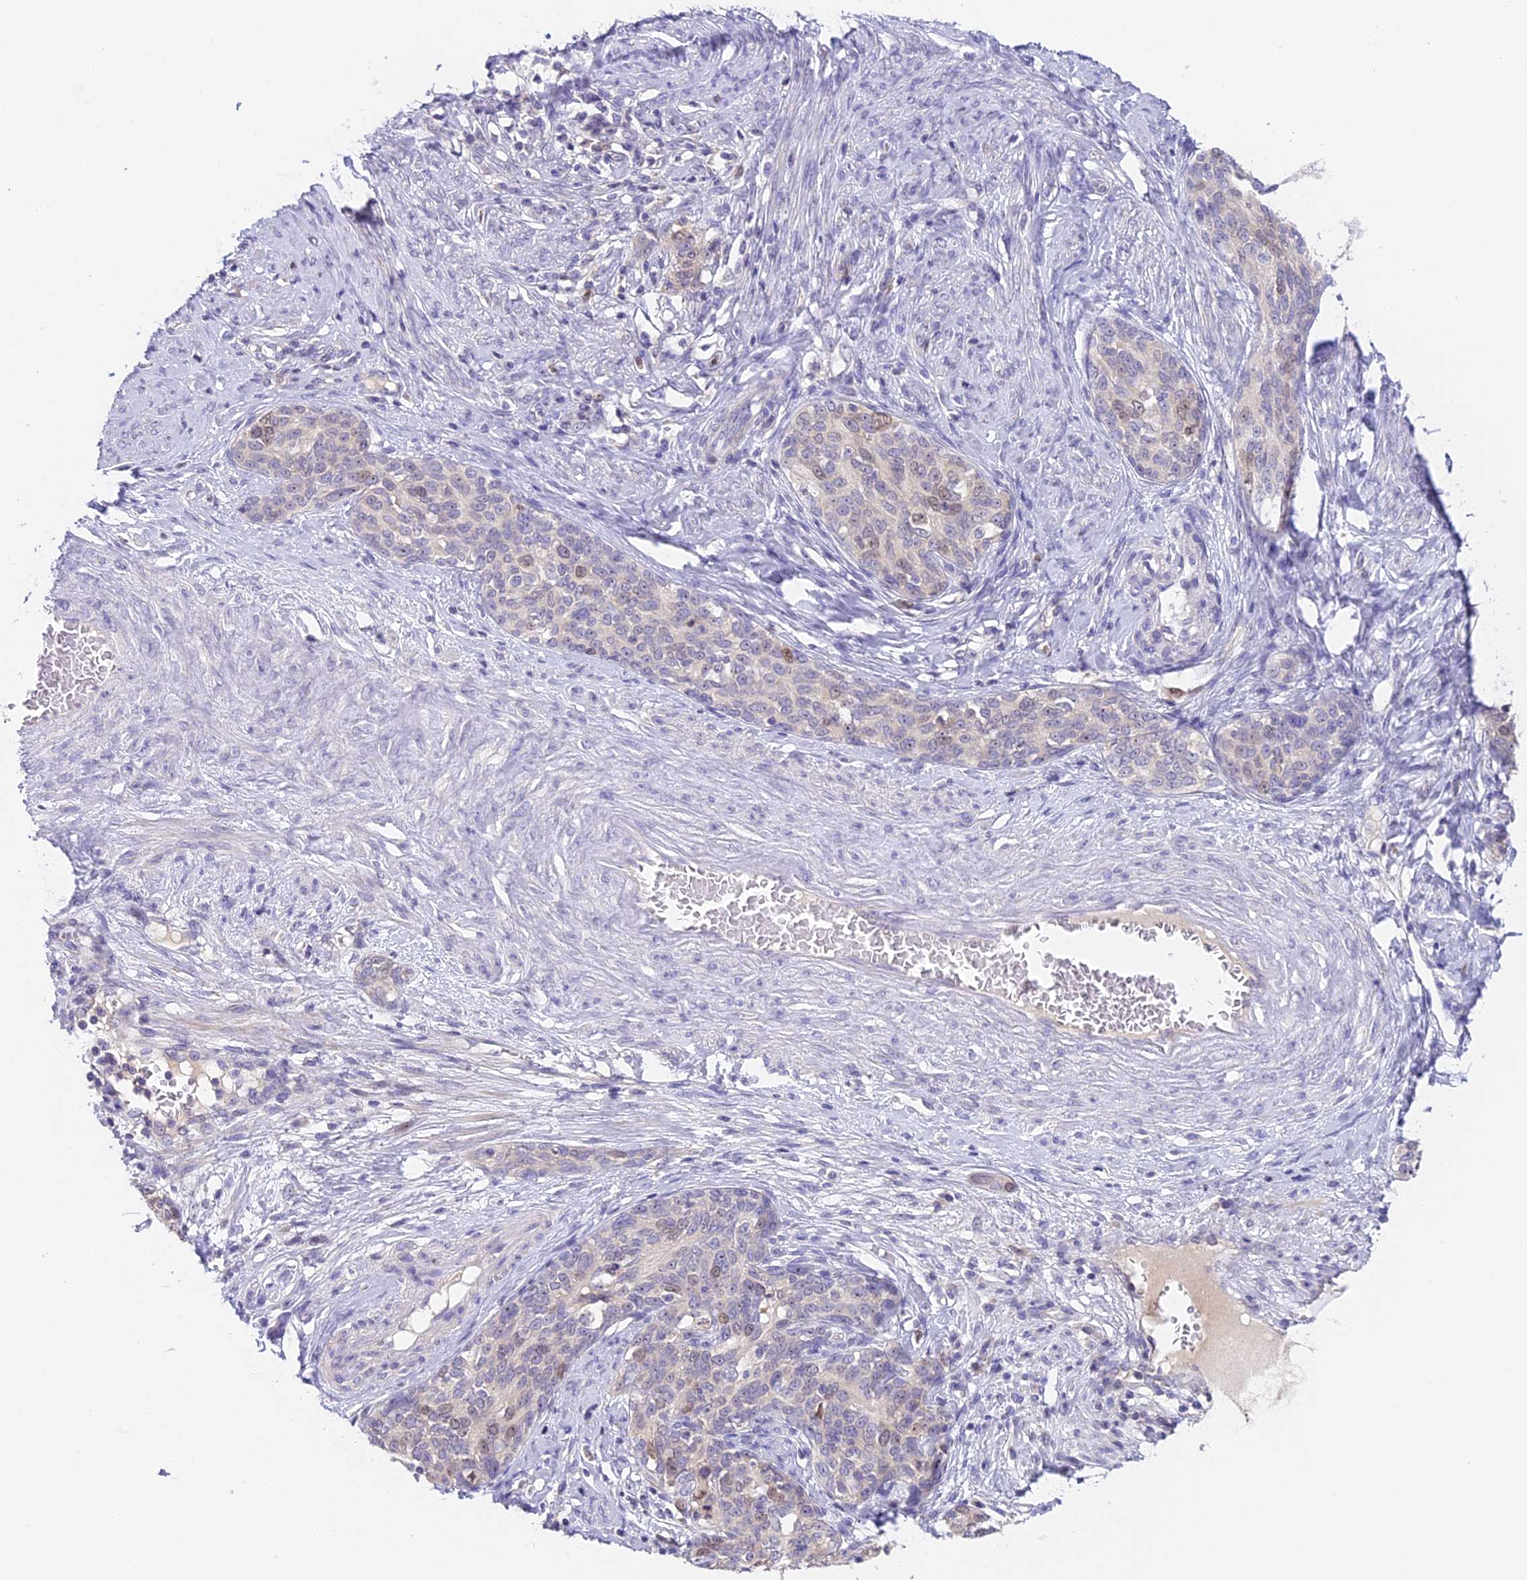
{"staining": {"intensity": "moderate", "quantity": "<25%", "location": "nuclear"}, "tissue": "cervical cancer", "cell_type": "Tumor cells", "image_type": "cancer", "snomed": [{"axis": "morphology", "description": "Squamous cell carcinoma, NOS"}, {"axis": "morphology", "description": "Adenocarcinoma, NOS"}, {"axis": "topography", "description": "Cervix"}], "caption": "Immunohistochemistry (IHC) (DAB (3,3'-diaminobenzidine)) staining of cervical cancer displays moderate nuclear protein staining in approximately <25% of tumor cells.", "gene": "RAD51", "patient": {"sex": "female", "age": 52}}